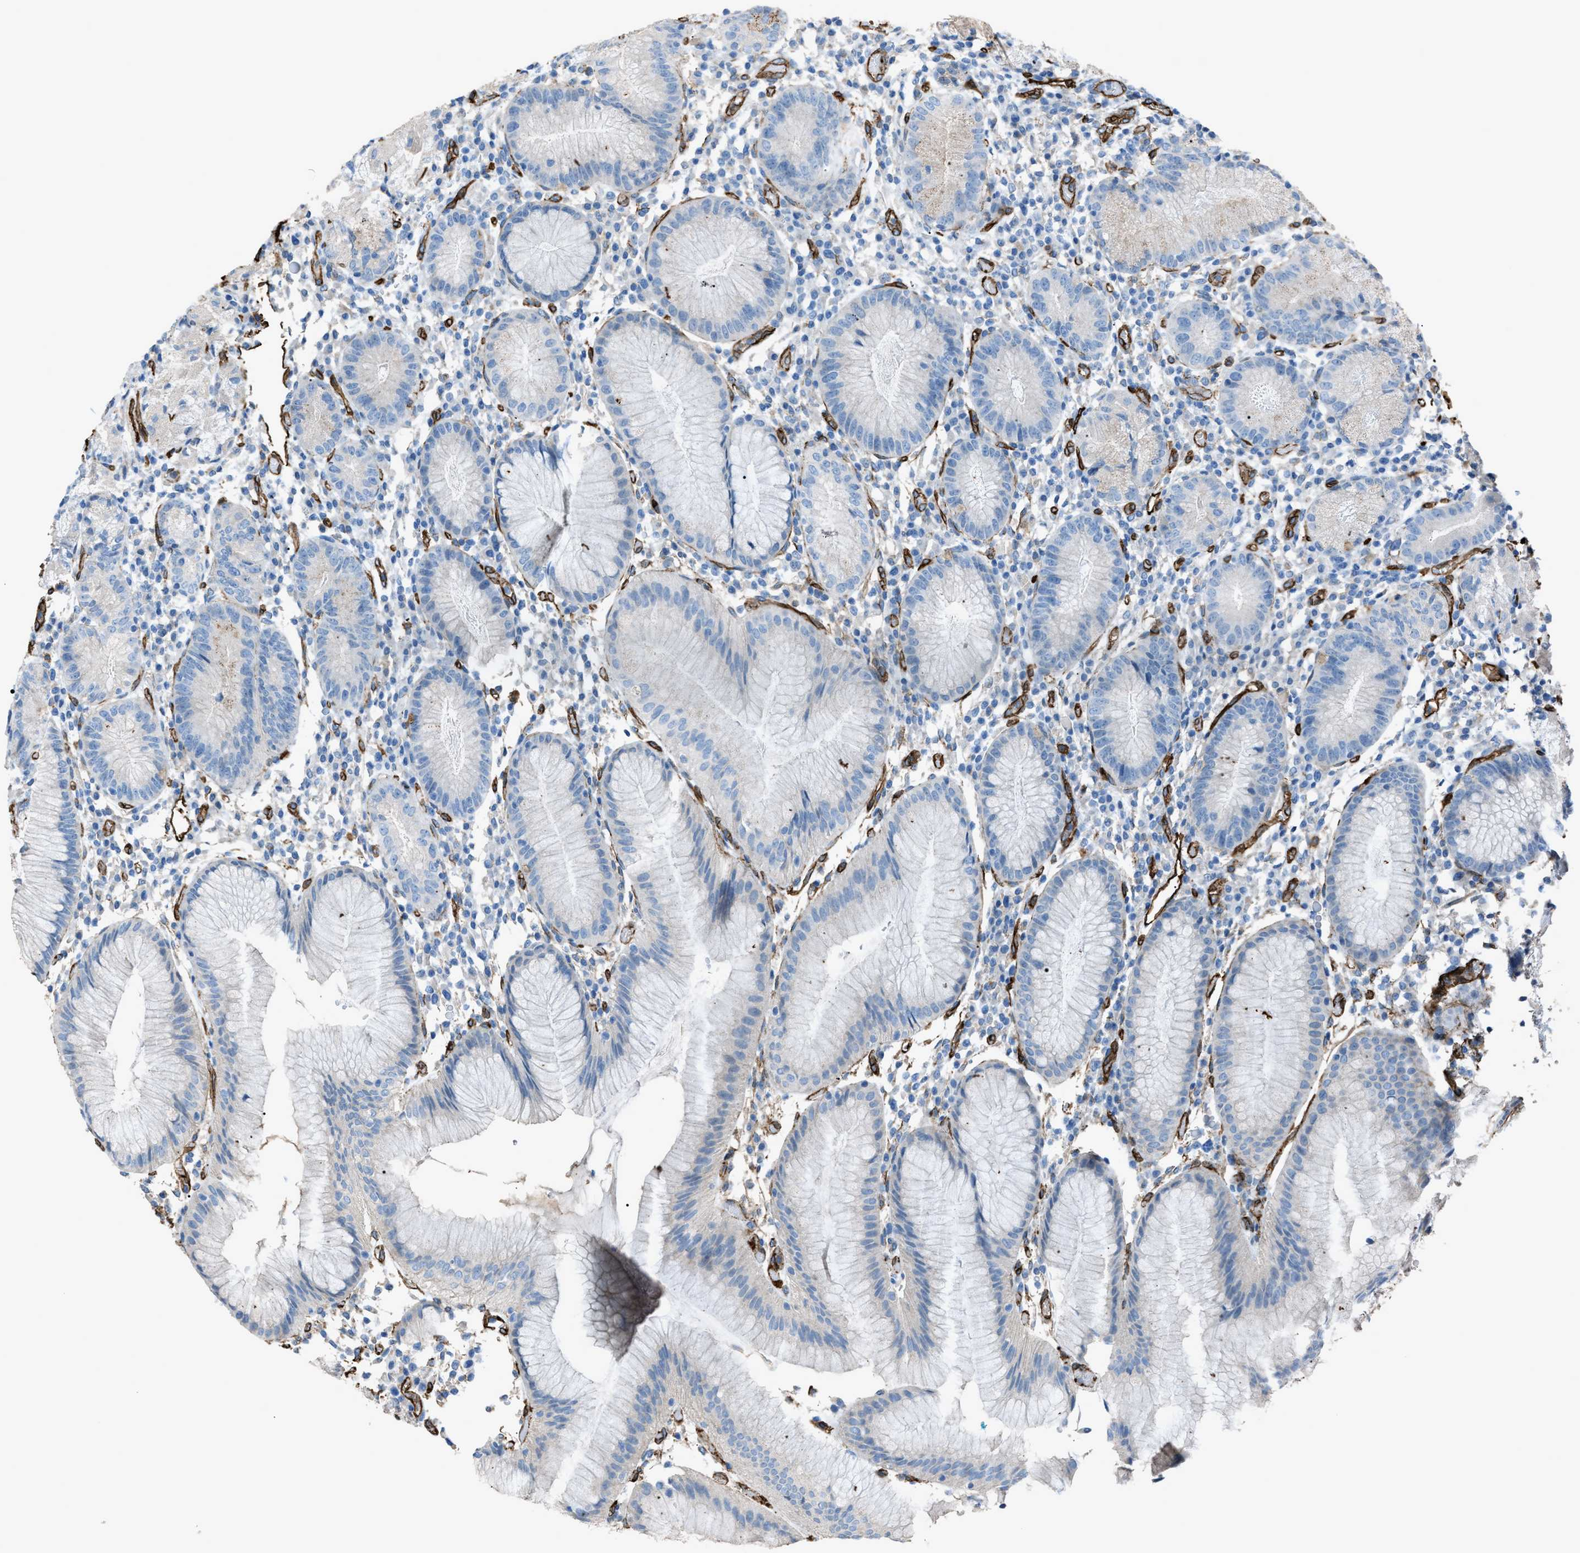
{"staining": {"intensity": "negative", "quantity": "none", "location": "none"}, "tissue": "stomach", "cell_type": "Glandular cells", "image_type": "normal", "snomed": [{"axis": "morphology", "description": "Normal tissue, NOS"}, {"axis": "topography", "description": "Stomach"}, {"axis": "topography", "description": "Stomach, lower"}], "caption": "Immunohistochemical staining of normal stomach demonstrates no significant positivity in glandular cells.", "gene": "SLC22A15", "patient": {"sex": "female", "age": 75}}